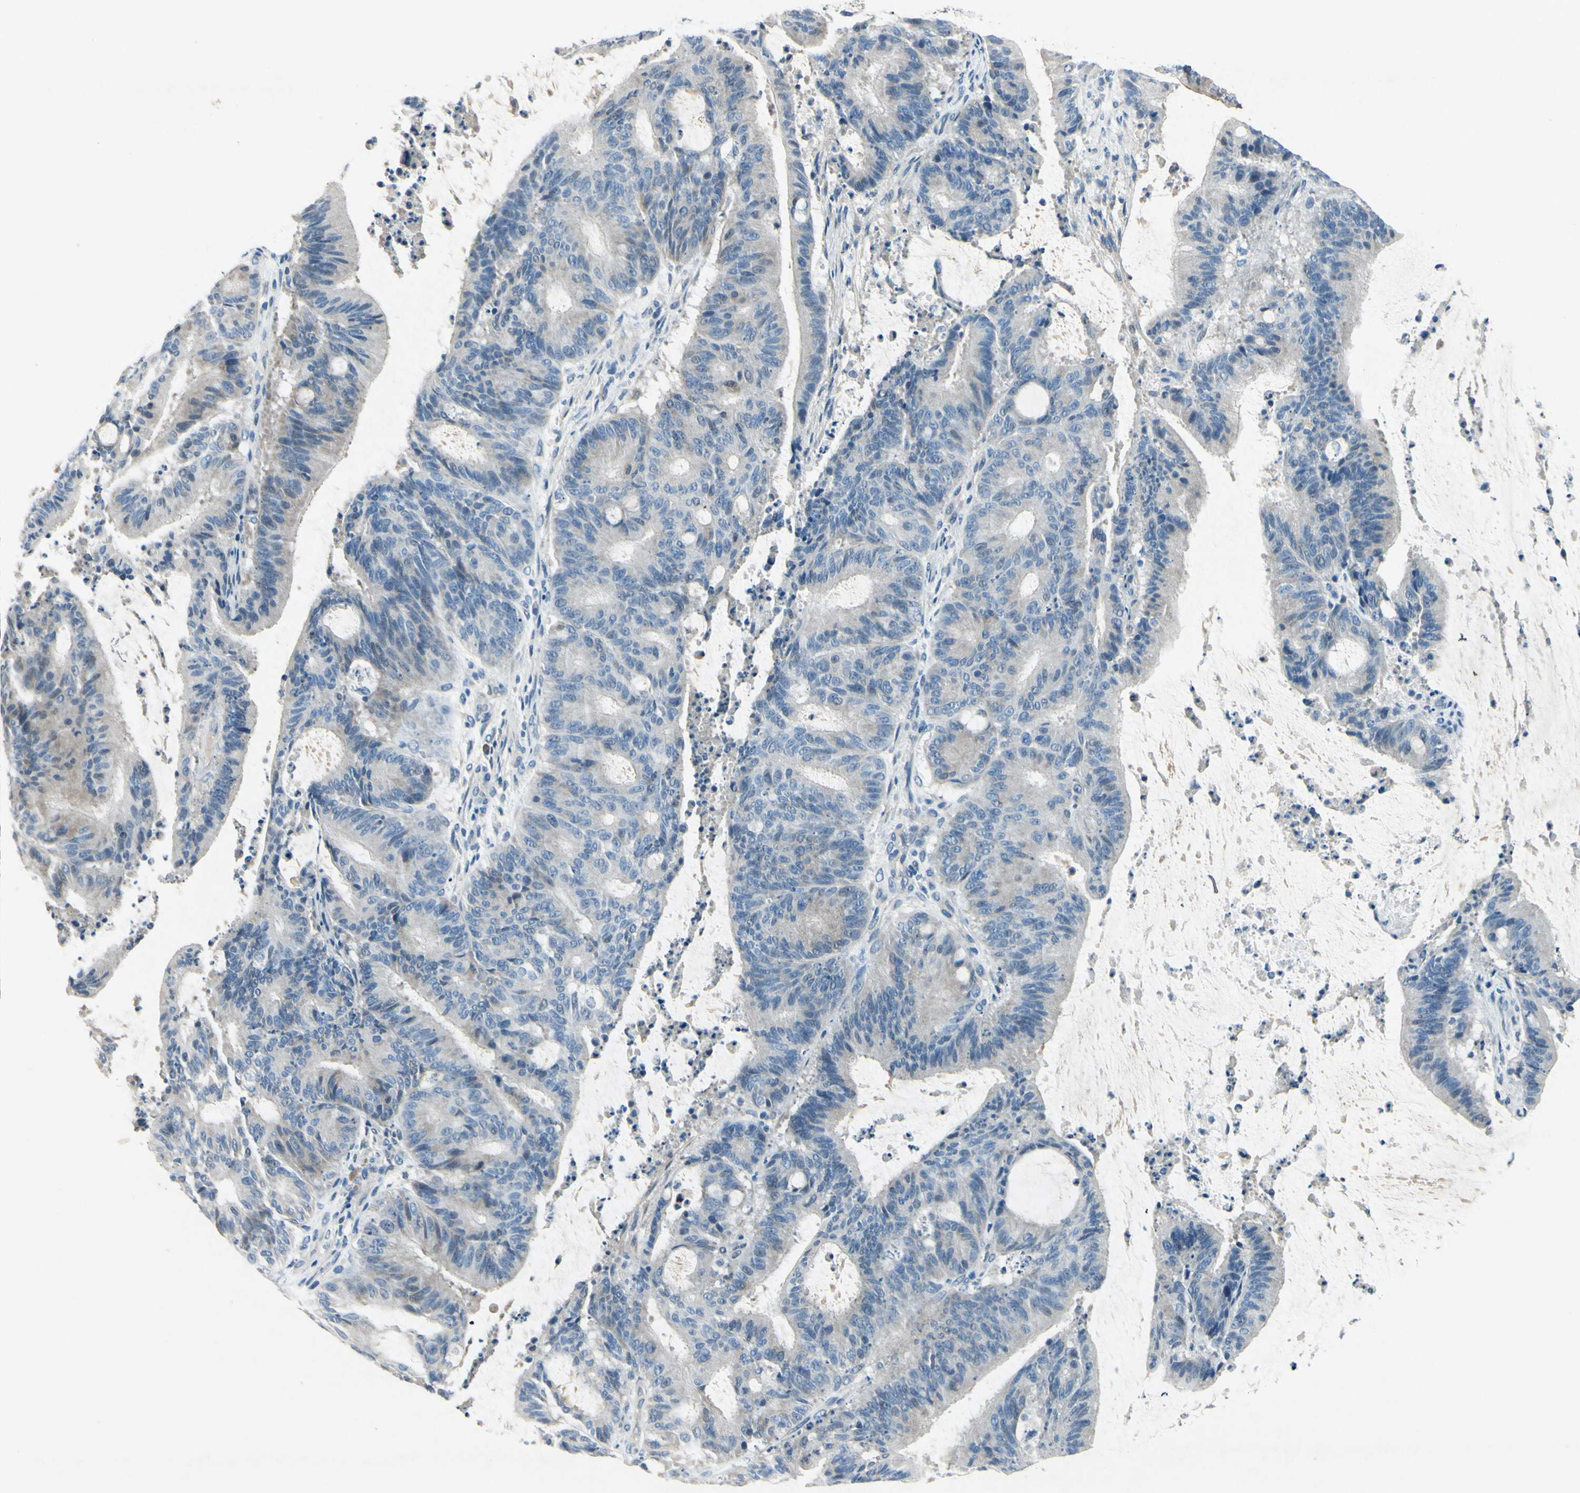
{"staining": {"intensity": "negative", "quantity": "none", "location": "none"}, "tissue": "liver cancer", "cell_type": "Tumor cells", "image_type": "cancer", "snomed": [{"axis": "morphology", "description": "Cholangiocarcinoma"}, {"axis": "topography", "description": "Liver"}], "caption": "This is a histopathology image of immunohistochemistry staining of liver cancer, which shows no staining in tumor cells.", "gene": "SNAP91", "patient": {"sex": "female", "age": 73}}